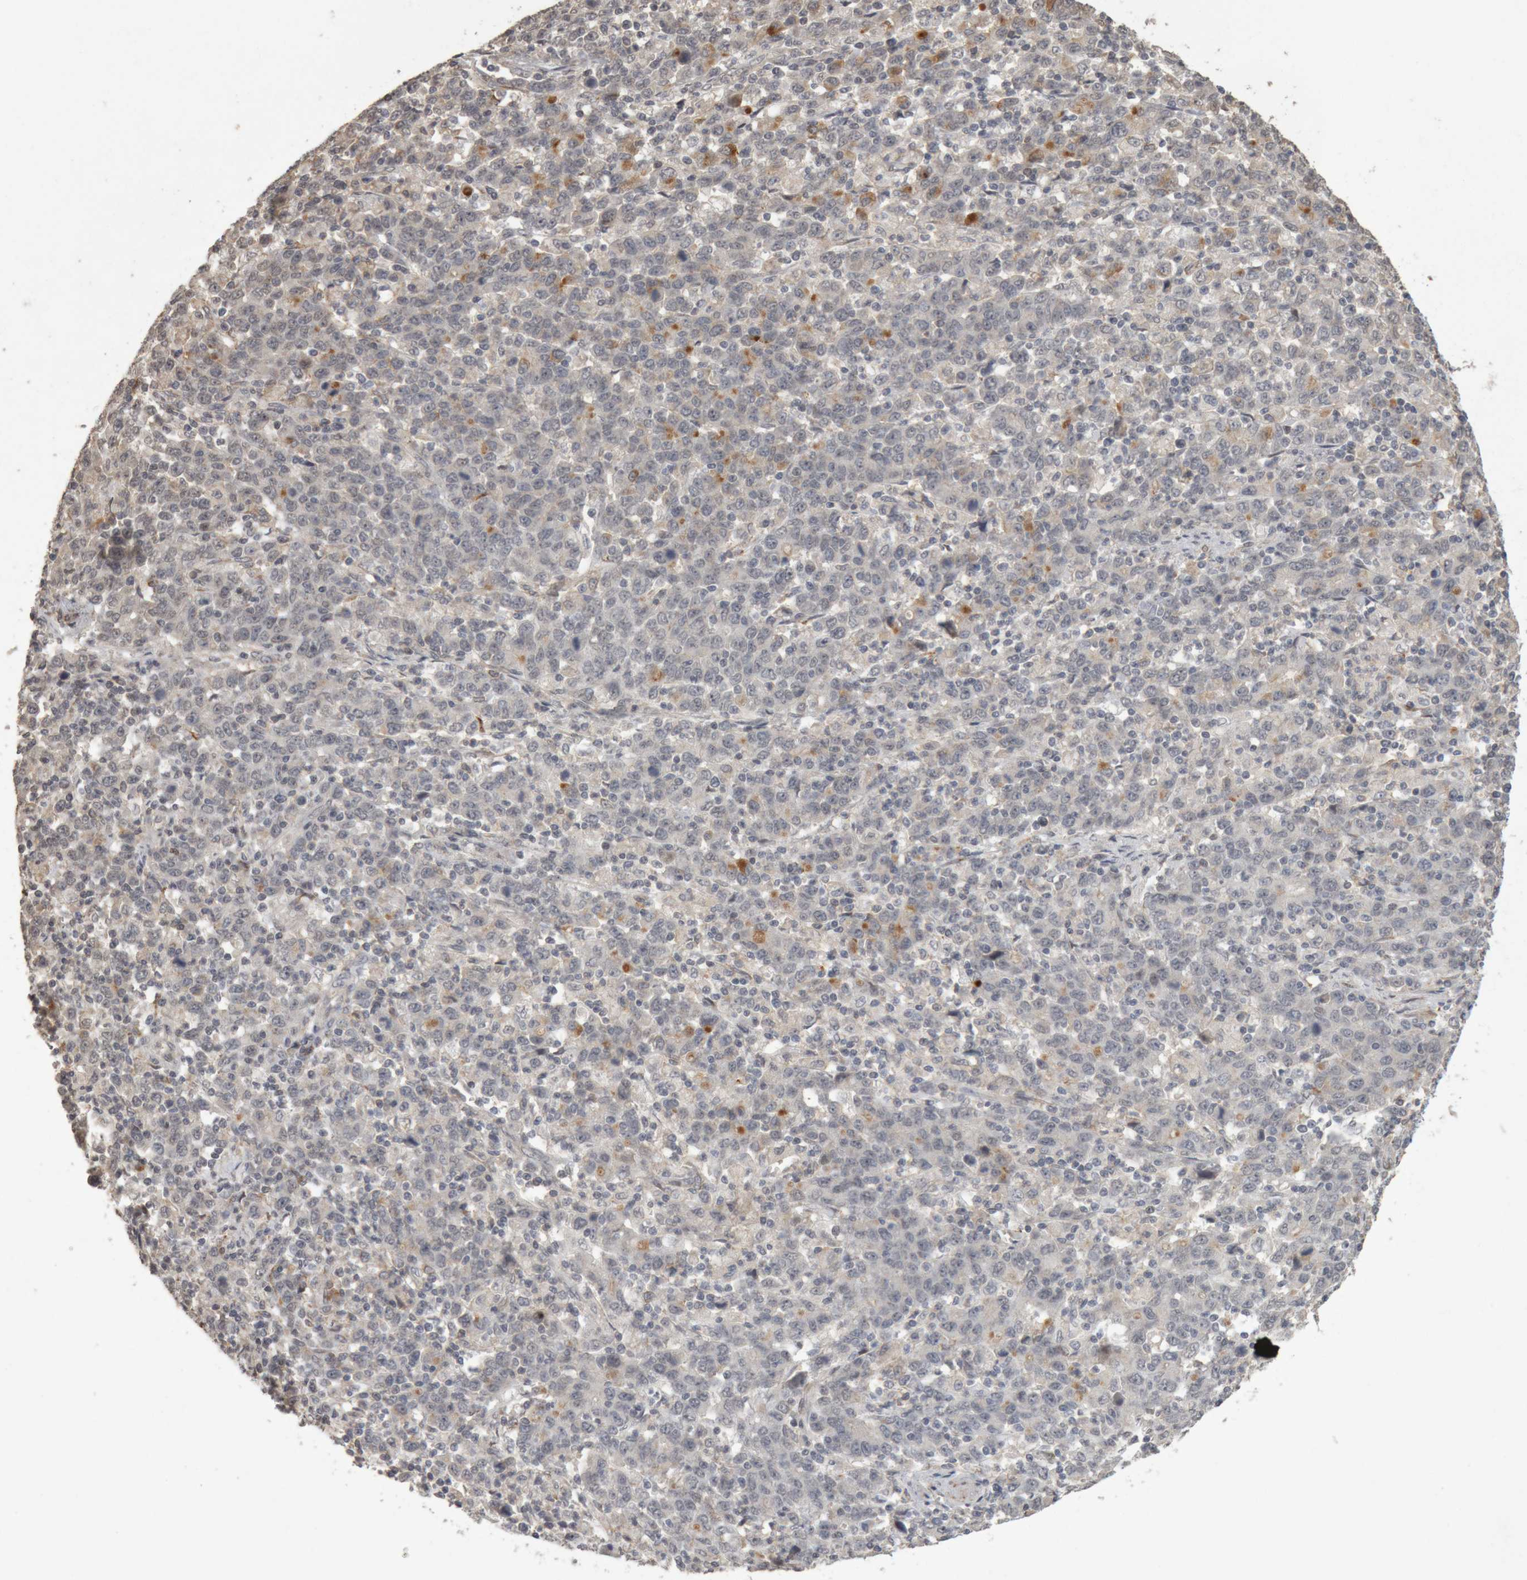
{"staining": {"intensity": "negative", "quantity": "none", "location": "none"}, "tissue": "stomach cancer", "cell_type": "Tumor cells", "image_type": "cancer", "snomed": [{"axis": "morphology", "description": "Adenocarcinoma, NOS"}, {"axis": "topography", "description": "Stomach, upper"}], "caption": "The image demonstrates no staining of tumor cells in stomach adenocarcinoma.", "gene": "MEP1A", "patient": {"sex": "male", "age": 69}}